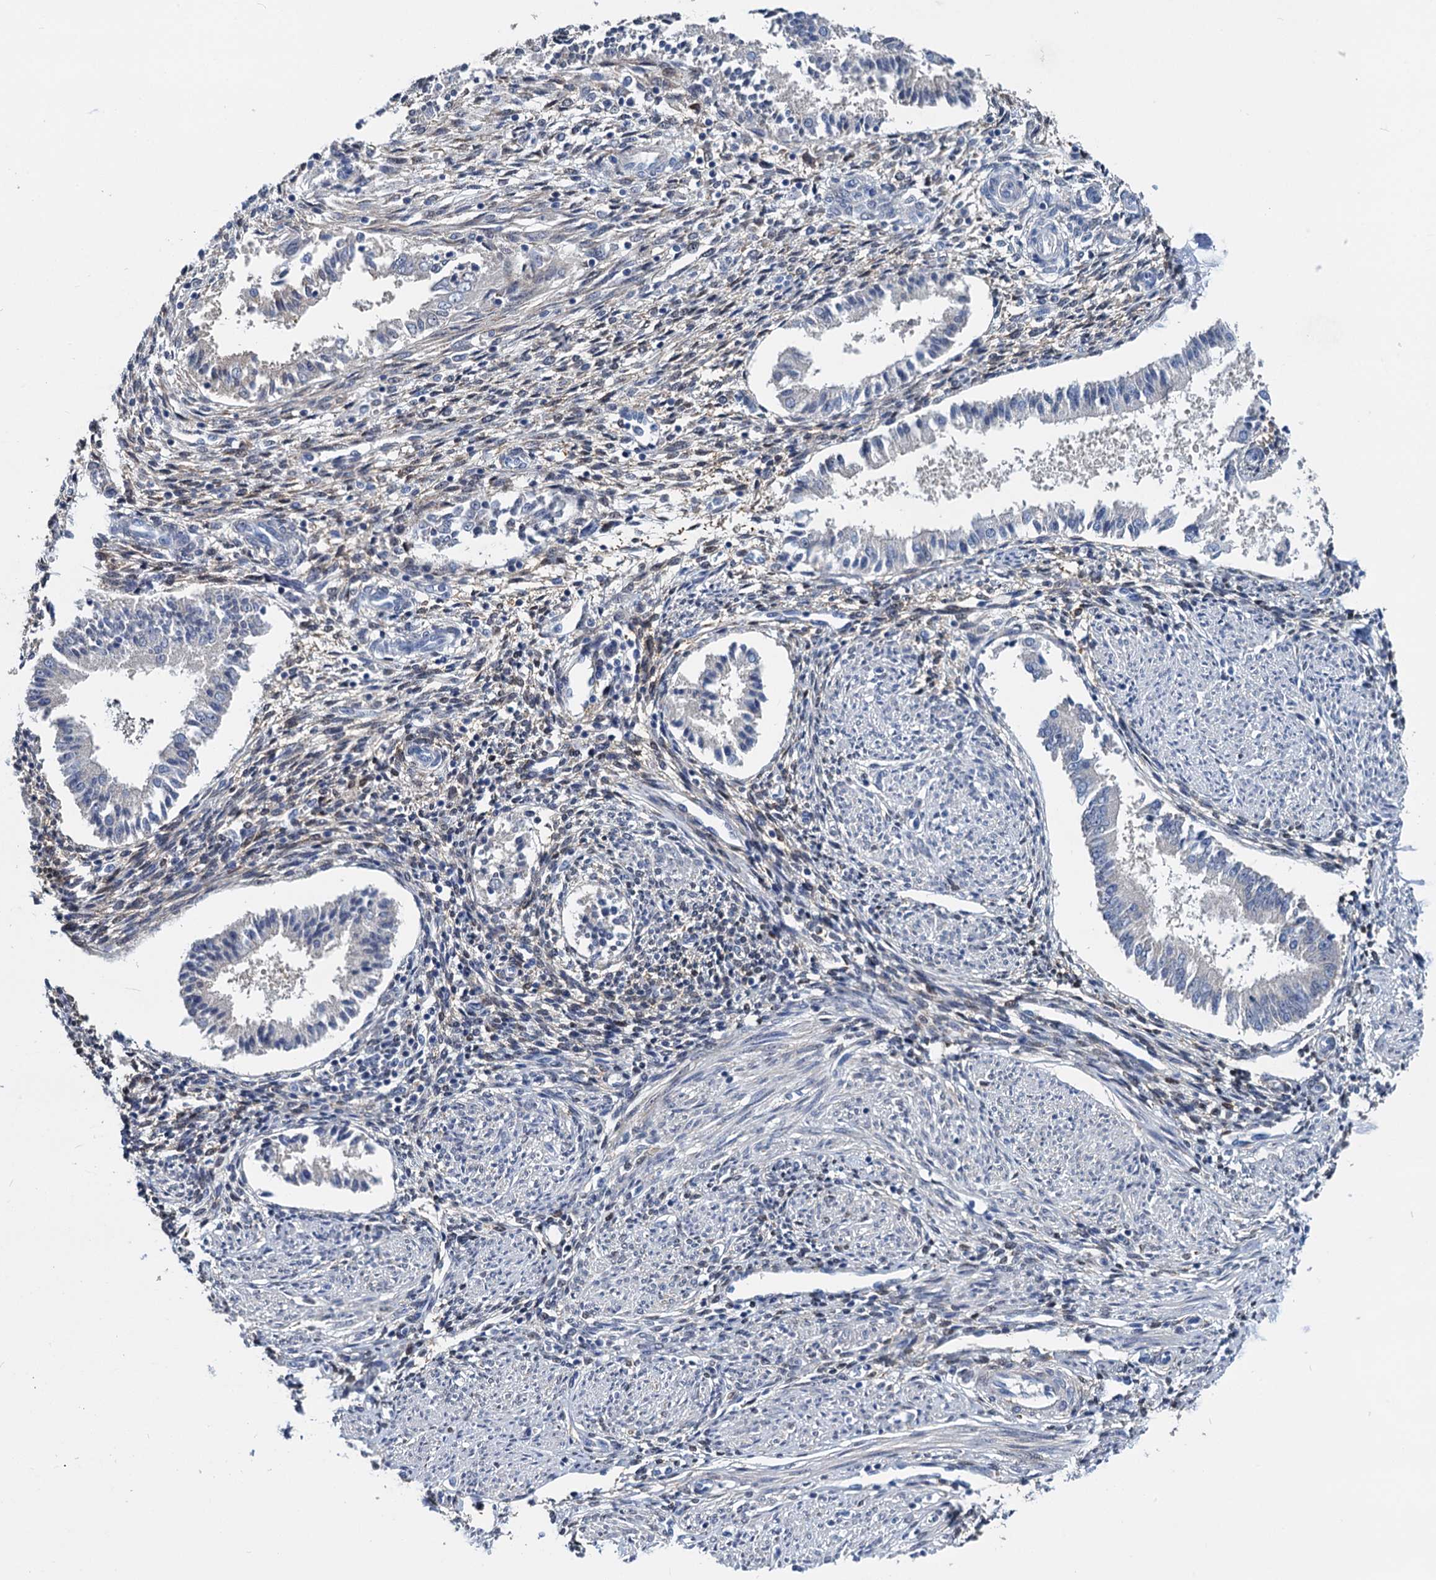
{"staining": {"intensity": "negative", "quantity": "none", "location": "none"}, "tissue": "endometrium", "cell_type": "Cells in endometrial stroma", "image_type": "normal", "snomed": [{"axis": "morphology", "description": "Normal tissue, NOS"}, {"axis": "topography", "description": "Uterus"}, {"axis": "topography", "description": "Endometrium"}], "caption": "This is an immunohistochemistry (IHC) micrograph of unremarkable endometrium. There is no expression in cells in endometrial stroma.", "gene": "GSTM3", "patient": {"sex": "female", "age": 48}}